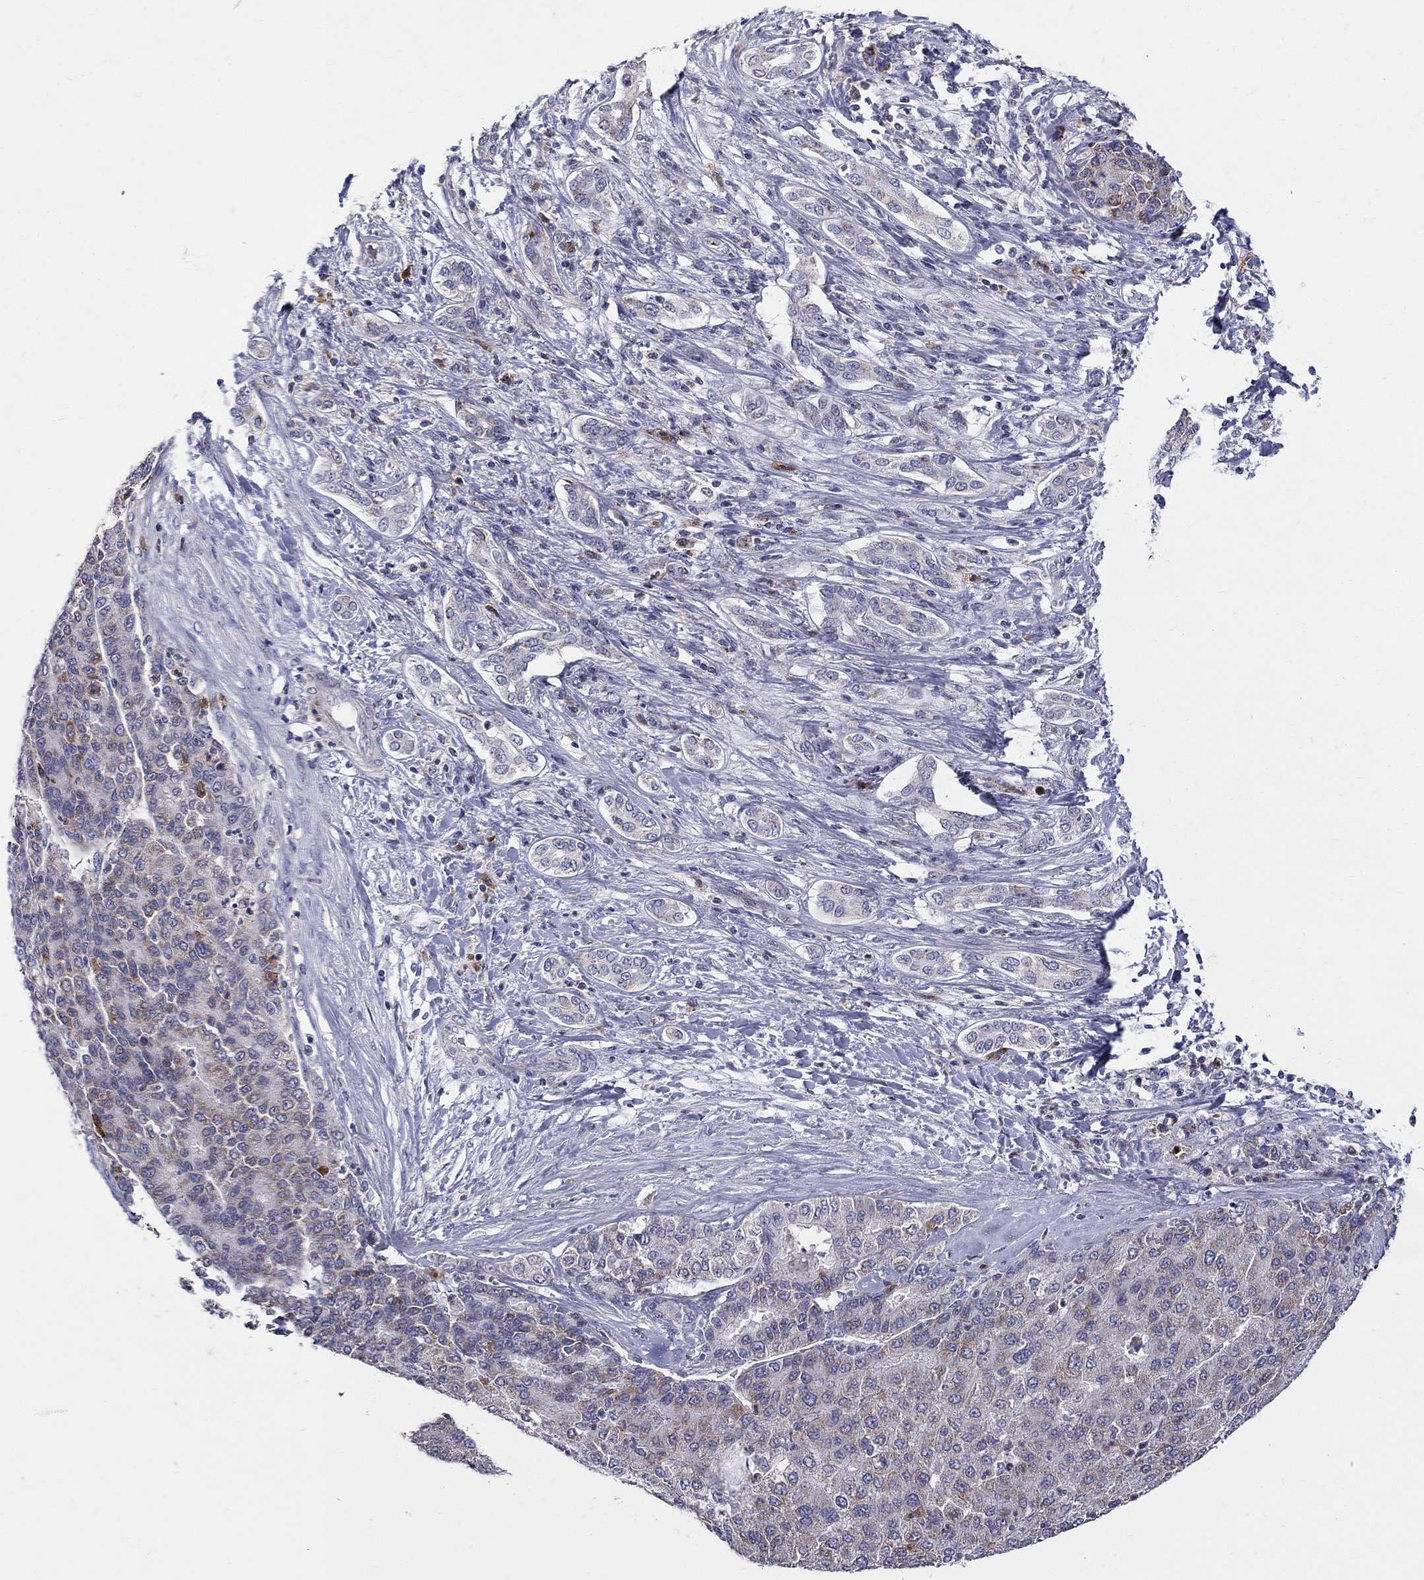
{"staining": {"intensity": "moderate", "quantity": "<25%", "location": "cytoplasmic/membranous"}, "tissue": "liver cancer", "cell_type": "Tumor cells", "image_type": "cancer", "snomed": [{"axis": "morphology", "description": "Carcinoma, Hepatocellular, NOS"}, {"axis": "topography", "description": "Liver"}], "caption": "Moderate cytoplasmic/membranous staining is appreciated in about <25% of tumor cells in liver cancer.", "gene": "HMX2", "patient": {"sex": "male", "age": 65}}